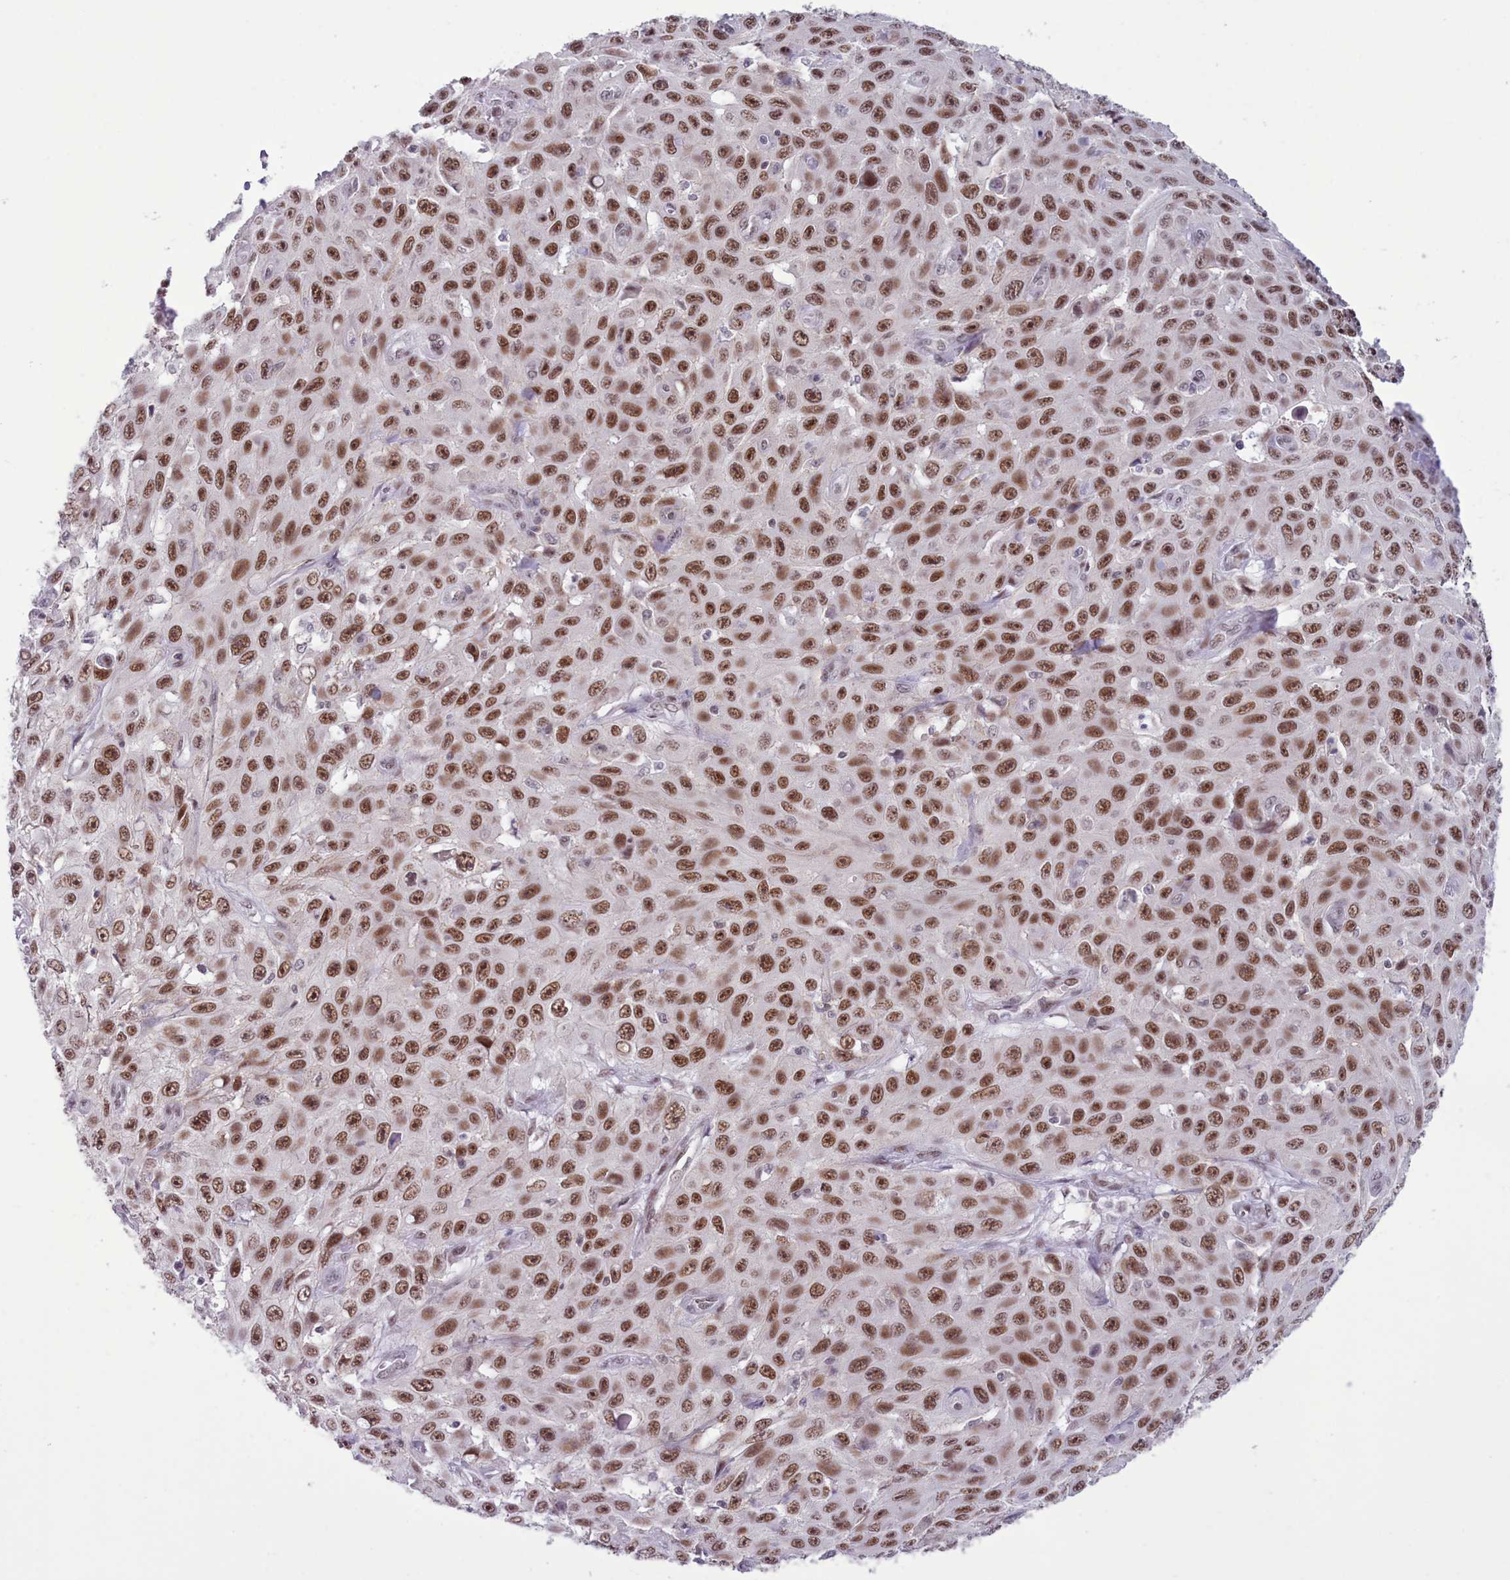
{"staining": {"intensity": "moderate", "quantity": ">75%", "location": "nuclear"}, "tissue": "skin cancer", "cell_type": "Tumor cells", "image_type": "cancer", "snomed": [{"axis": "morphology", "description": "Squamous cell carcinoma, NOS"}, {"axis": "topography", "description": "Skin"}], "caption": "There is medium levels of moderate nuclear staining in tumor cells of skin cancer, as demonstrated by immunohistochemical staining (brown color).", "gene": "RFX1", "patient": {"sex": "male", "age": 82}}